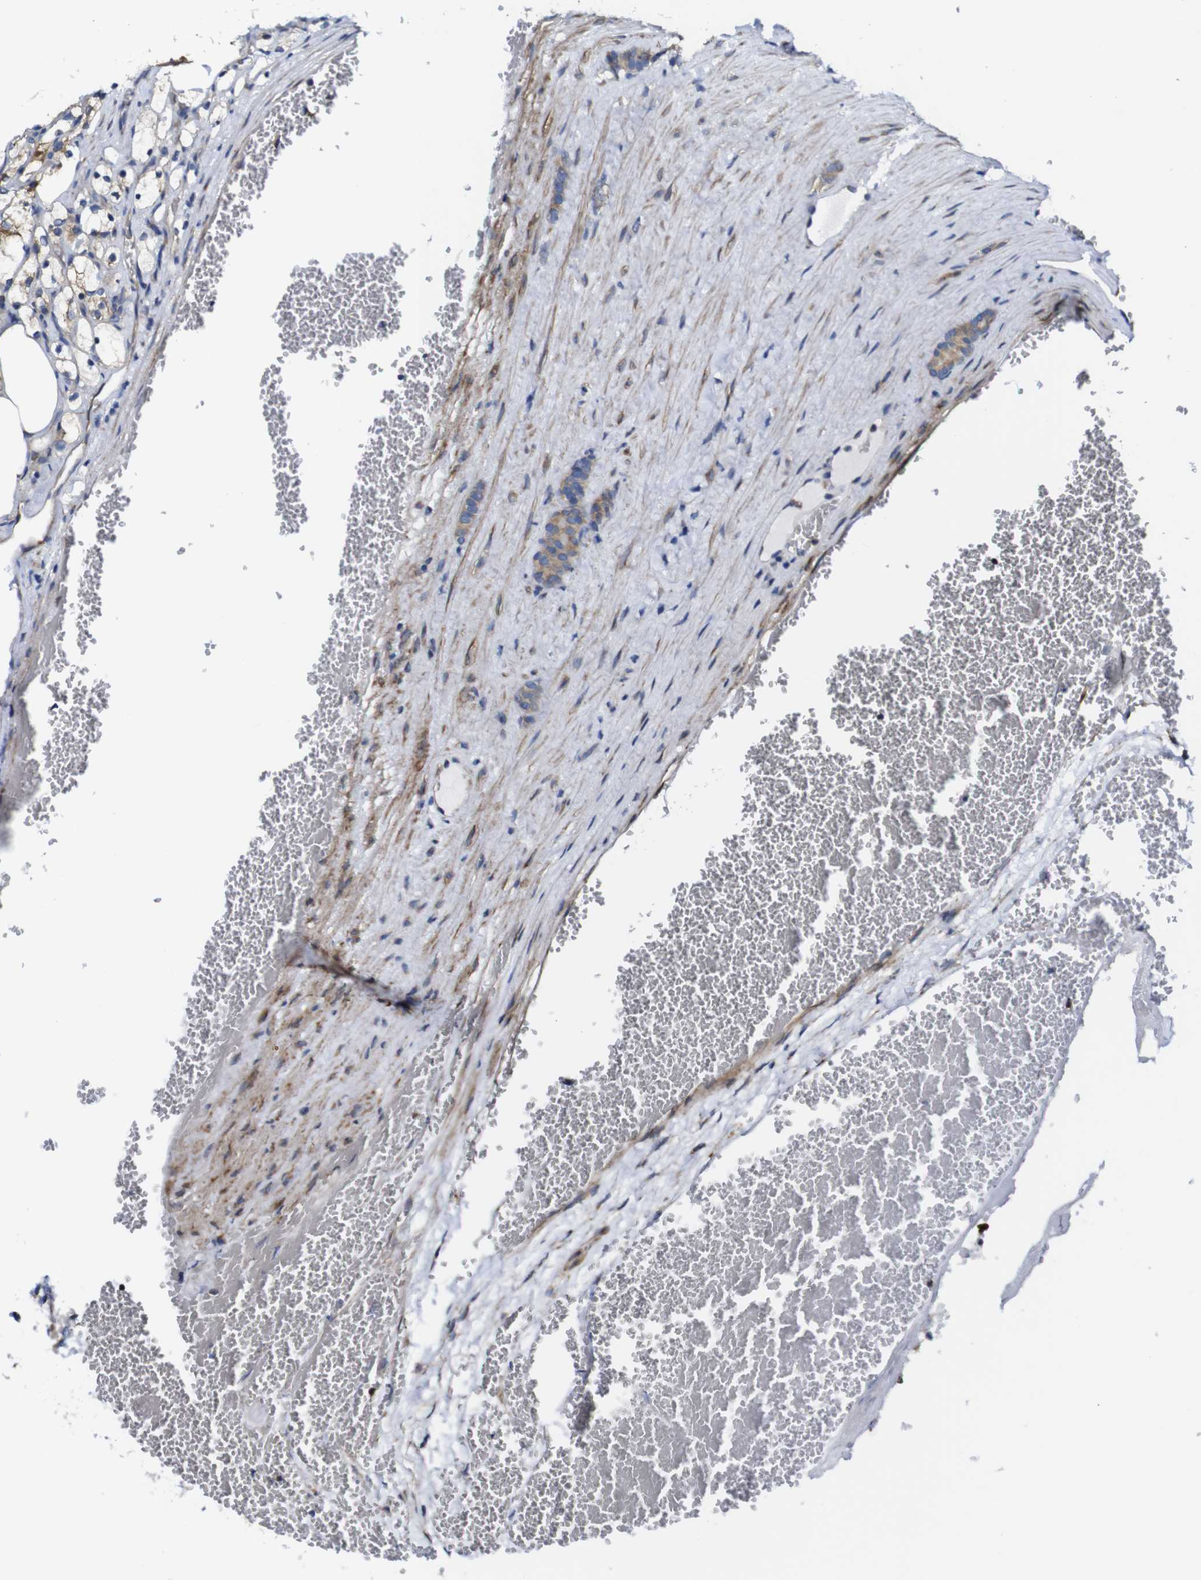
{"staining": {"intensity": "weak", "quantity": "25%-75%", "location": "cytoplasmic/membranous"}, "tissue": "renal cancer", "cell_type": "Tumor cells", "image_type": "cancer", "snomed": [{"axis": "morphology", "description": "Adenocarcinoma, NOS"}, {"axis": "topography", "description": "Kidney"}], "caption": "Protein expression by immunohistochemistry exhibits weak cytoplasmic/membranous positivity in about 25%-75% of tumor cells in adenocarcinoma (renal). The staining was performed using DAB to visualize the protein expression in brown, while the nuclei were stained in blue with hematoxylin (Magnification: 20x).", "gene": "DDRGK1", "patient": {"sex": "female", "age": 69}}